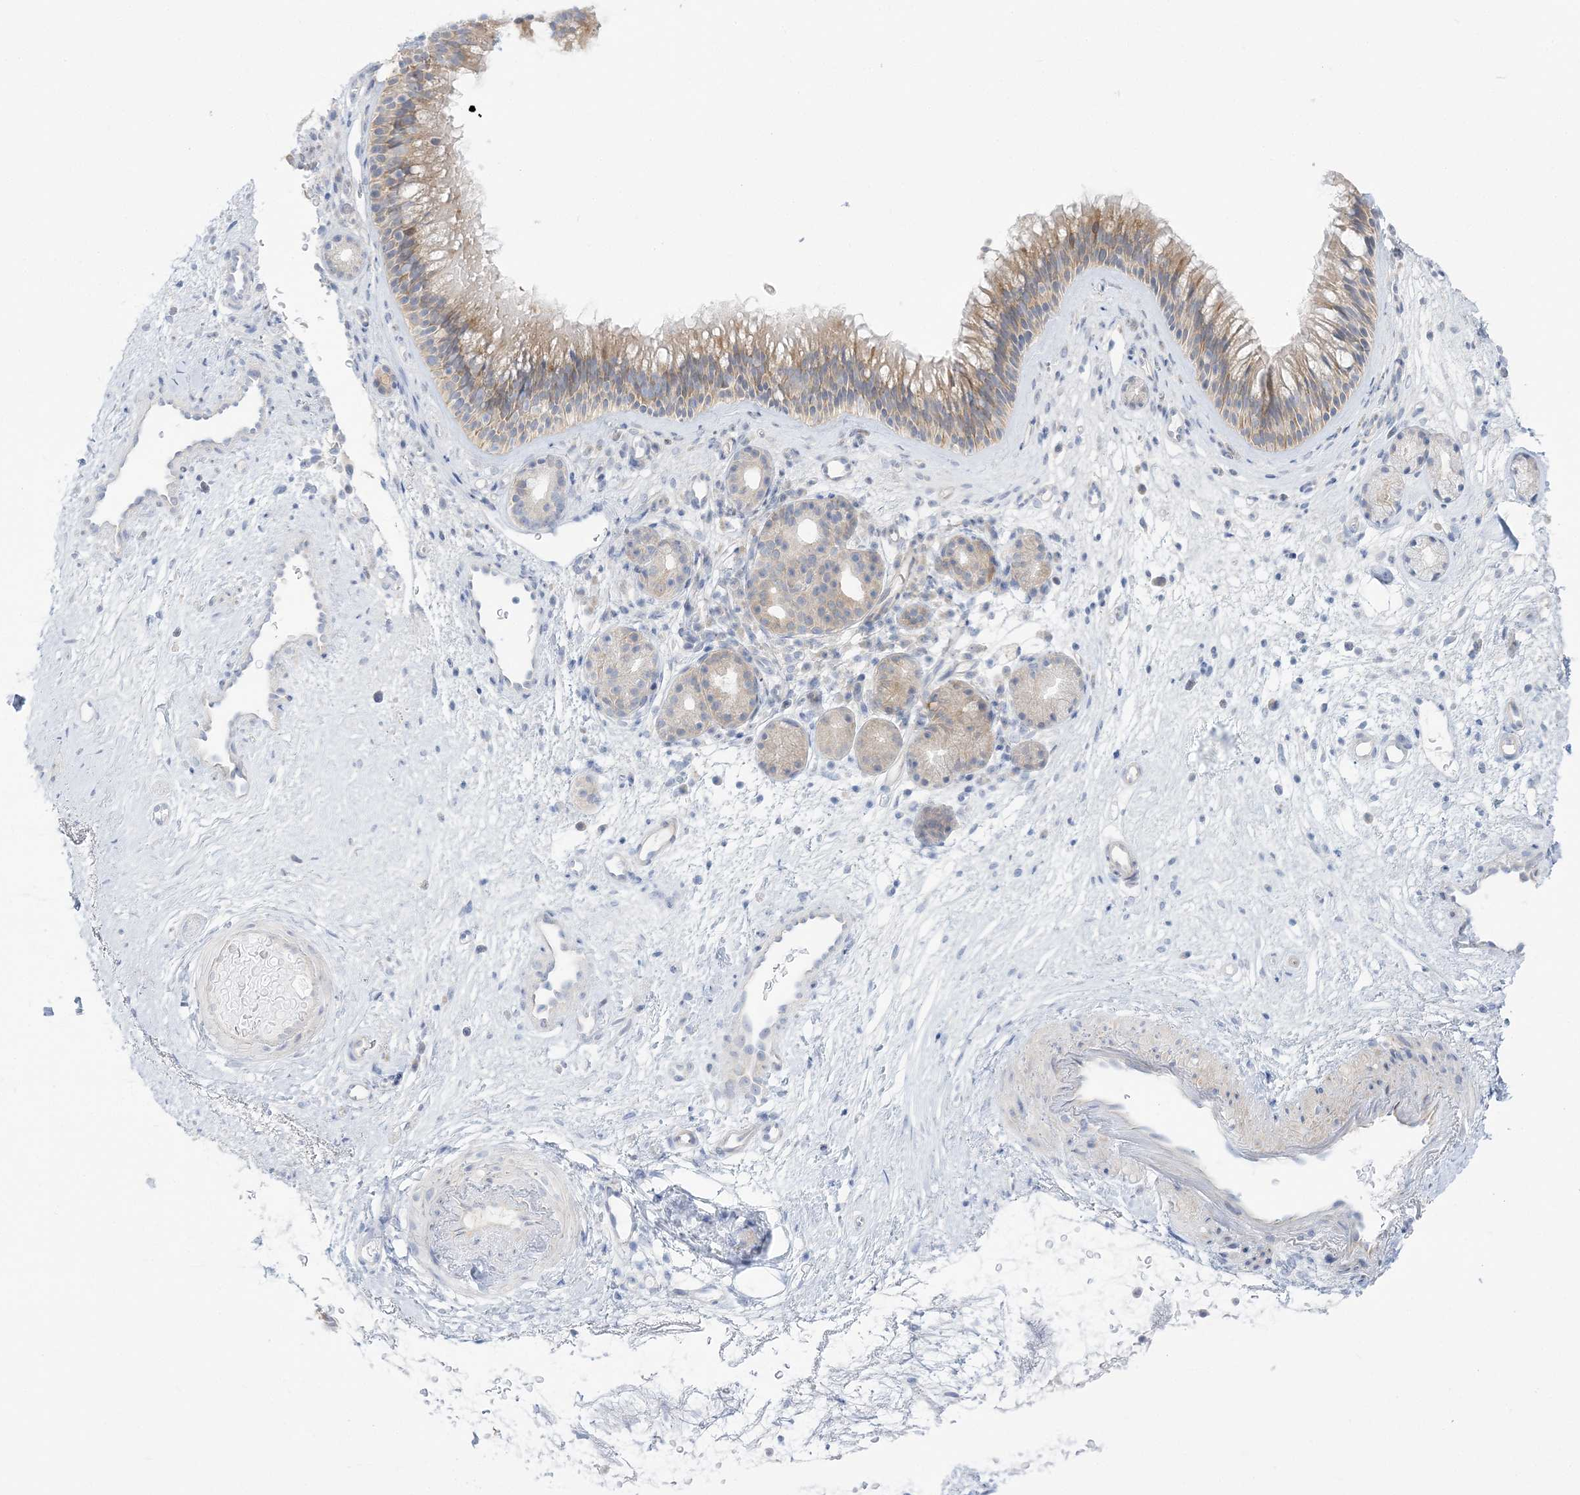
{"staining": {"intensity": "weak", "quantity": "25%-75%", "location": "cytoplasmic/membranous"}, "tissue": "nasopharynx", "cell_type": "Respiratory epithelial cells", "image_type": "normal", "snomed": [{"axis": "morphology", "description": "Normal tissue, NOS"}, {"axis": "morphology", "description": "Inflammation, NOS"}, {"axis": "morphology", "description": "Malignant melanoma, Metastatic site"}, {"axis": "topography", "description": "Nasopharynx"}], "caption": "Immunohistochemical staining of benign human nasopharynx shows 25%-75% levels of weak cytoplasmic/membranous protein expression in about 25%-75% of respiratory epithelial cells. The protein of interest is stained brown, and the nuclei are stained in blue (DAB IHC with brightfield microscopy, high magnification).", "gene": "THADA", "patient": {"sex": "male", "age": 70}}